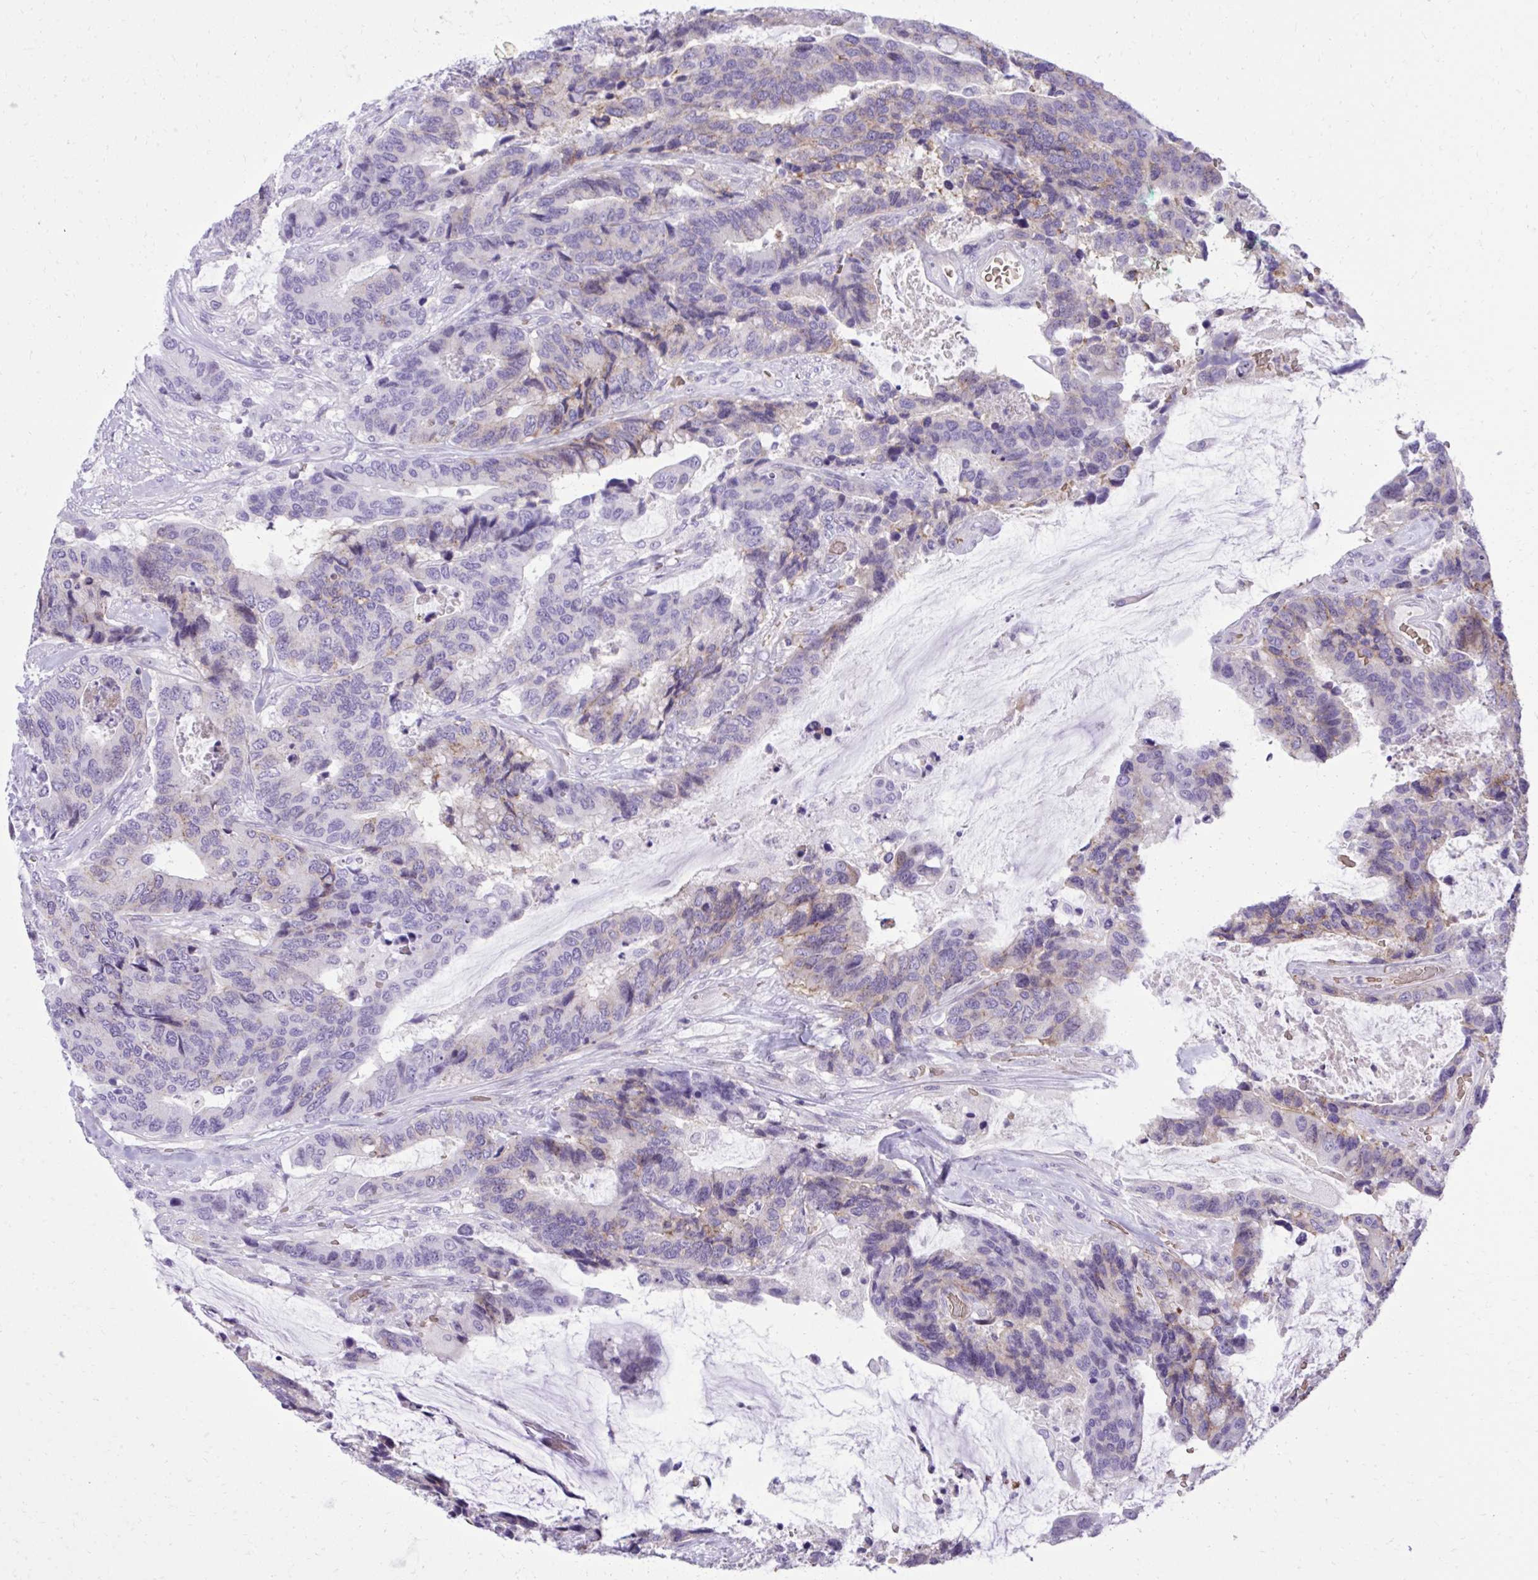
{"staining": {"intensity": "weak", "quantity": "<25%", "location": "cytoplasmic/membranous"}, "tissue": "colorectal cancer", "cell_type": "Tumor cells", "image_type": "cancer", "snomed": [{"axis": "morphology", "description": "Adenocarcinoma, NOS"}, {"axis": "topography", "description": "Rectum"}], "caption": "Histopathology image shows no protein positivity in tumor cells of colorectal cancer tissue.", "gene": "PITPNM3", "patient": {"sex": "female", "age": 59}}